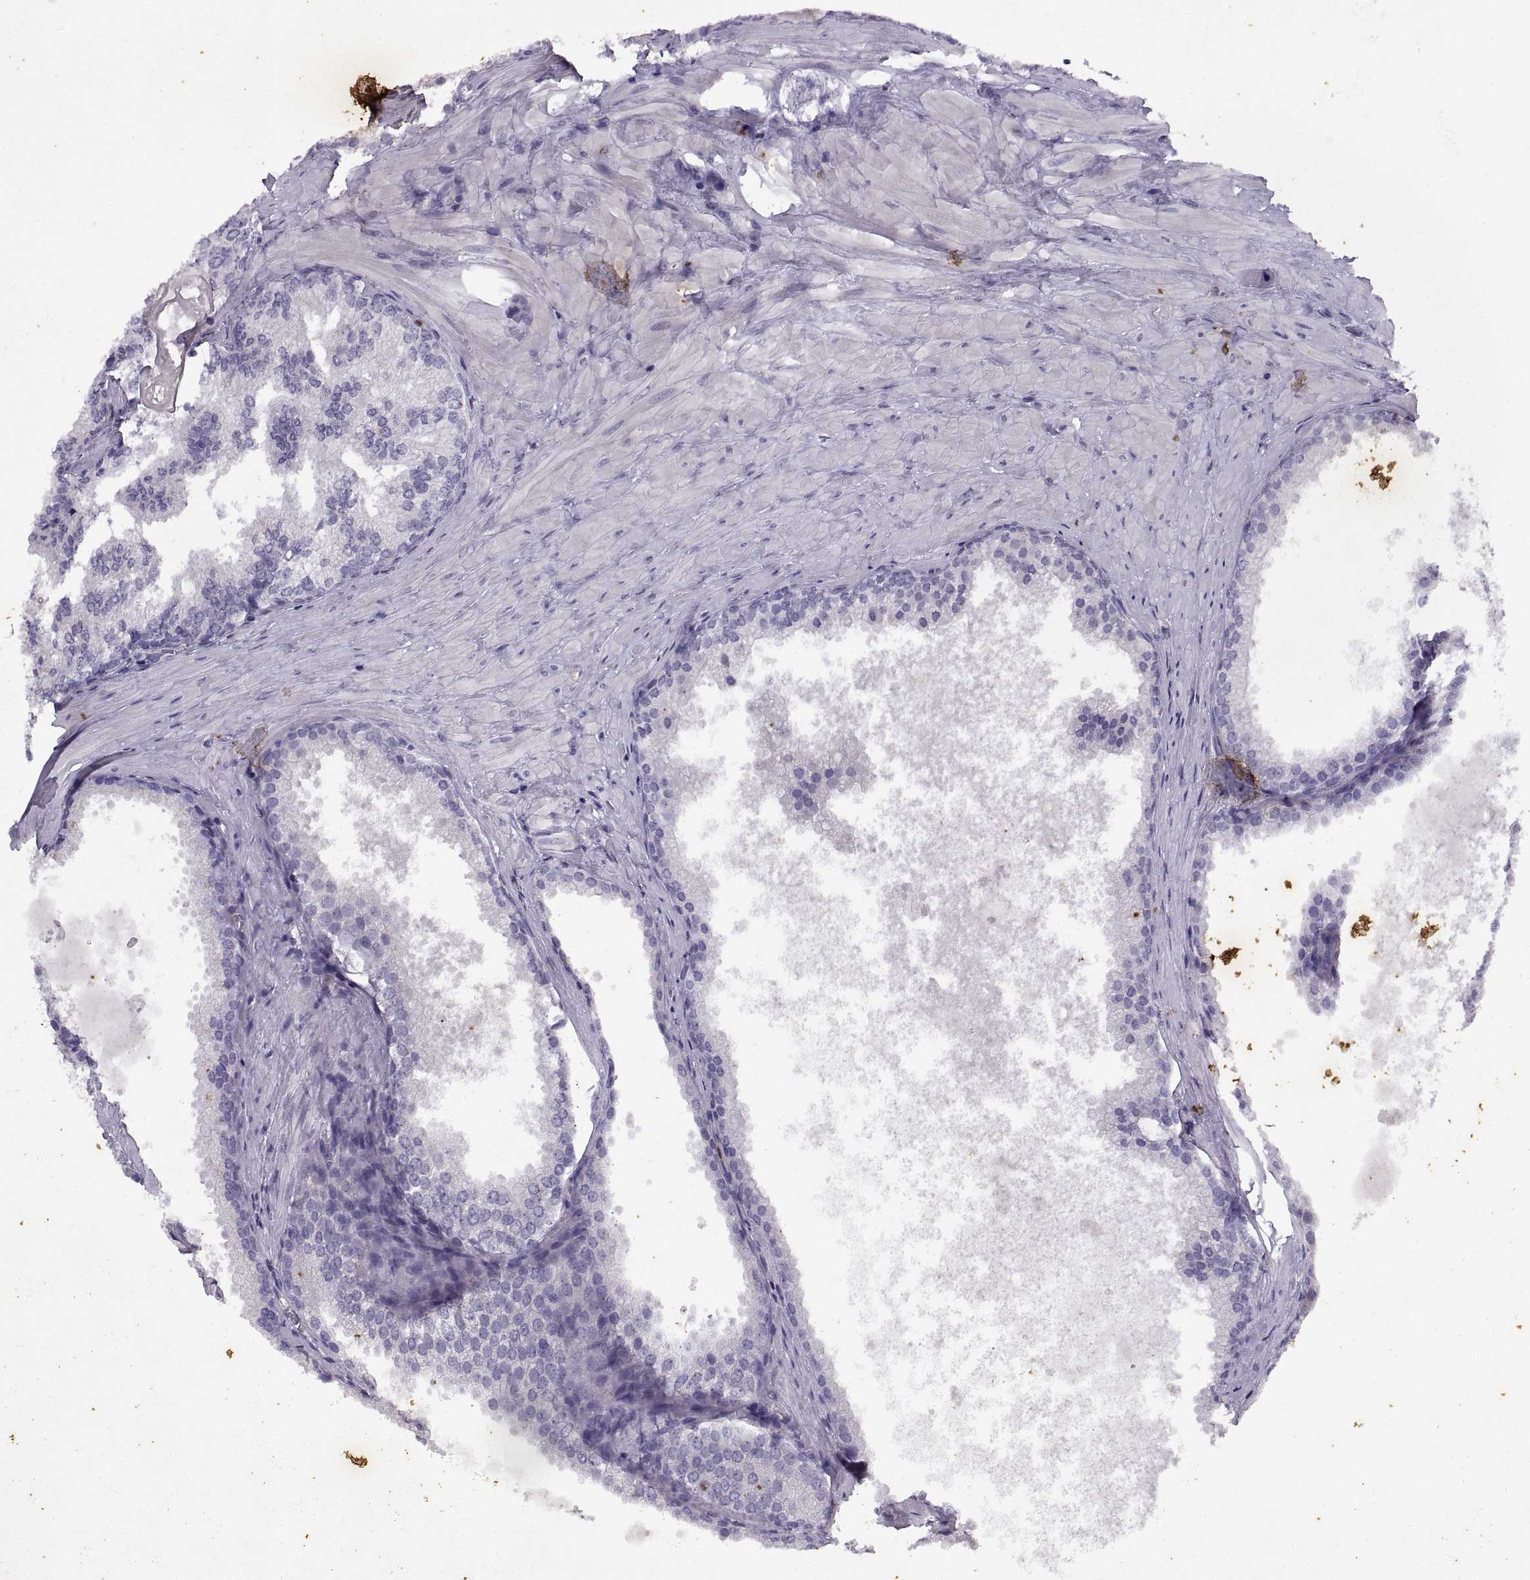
{"staining": {"intensity": "negative", "quantity": "none", "location": "none"}, "tissue": "prostate cancer", "cell_type": "Tumor cells", "image_type": "cancer", "snomed": [{"axis": "morphology", "description": "Adenocarcinoma, Low grade"}, {"axis": "topography", "description": "Prostate"}], "caption": "The immunohistochemistry image has no significant expression in tumor cells of prostate cancer tissue.", "gene": "DOK3", "patient": {"sex": "male", "age": 56}}